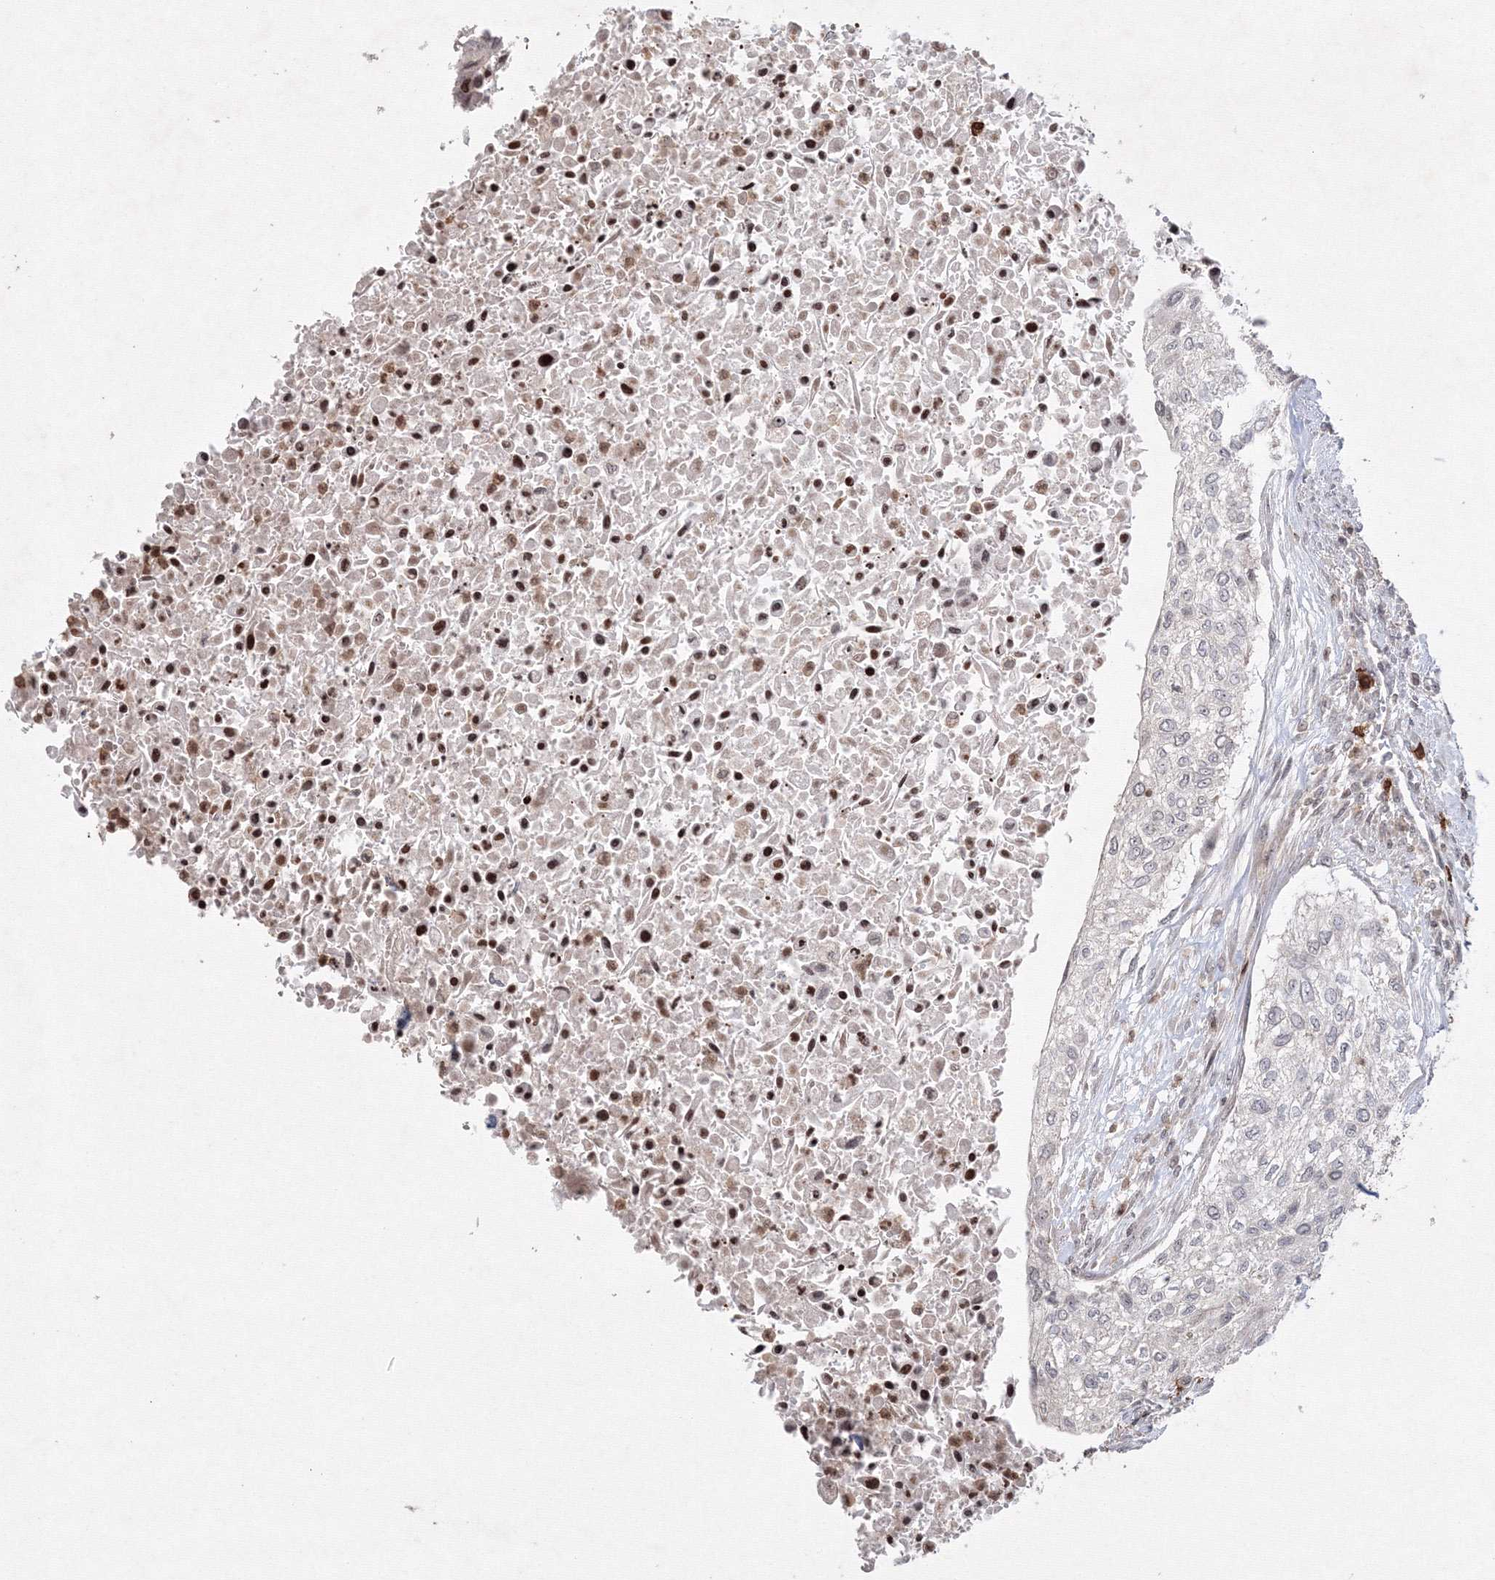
{"staining": {"intensity": "weak", "quantity": "25%-75%", "location": "cytoplasmic/membranous"}, "tissue": "urothelial cancer", "cell_type": "Tumor cells", "image_type": "cancer", "snomed": [{"axis": "morphology", "description": "Urothelial carcinoma, High grade"}, {"axis": "topography", "description": "Urinary bladder"}], "caption": "Human high-grade urothelial carcinoma stained for a protein (brown) exhibits weak cytoplasmic/membranous positive positivity in about 25%-75% of tumor cells.", "gene": "MKRN2", "patient": {"sex": "male", "age": 35}}